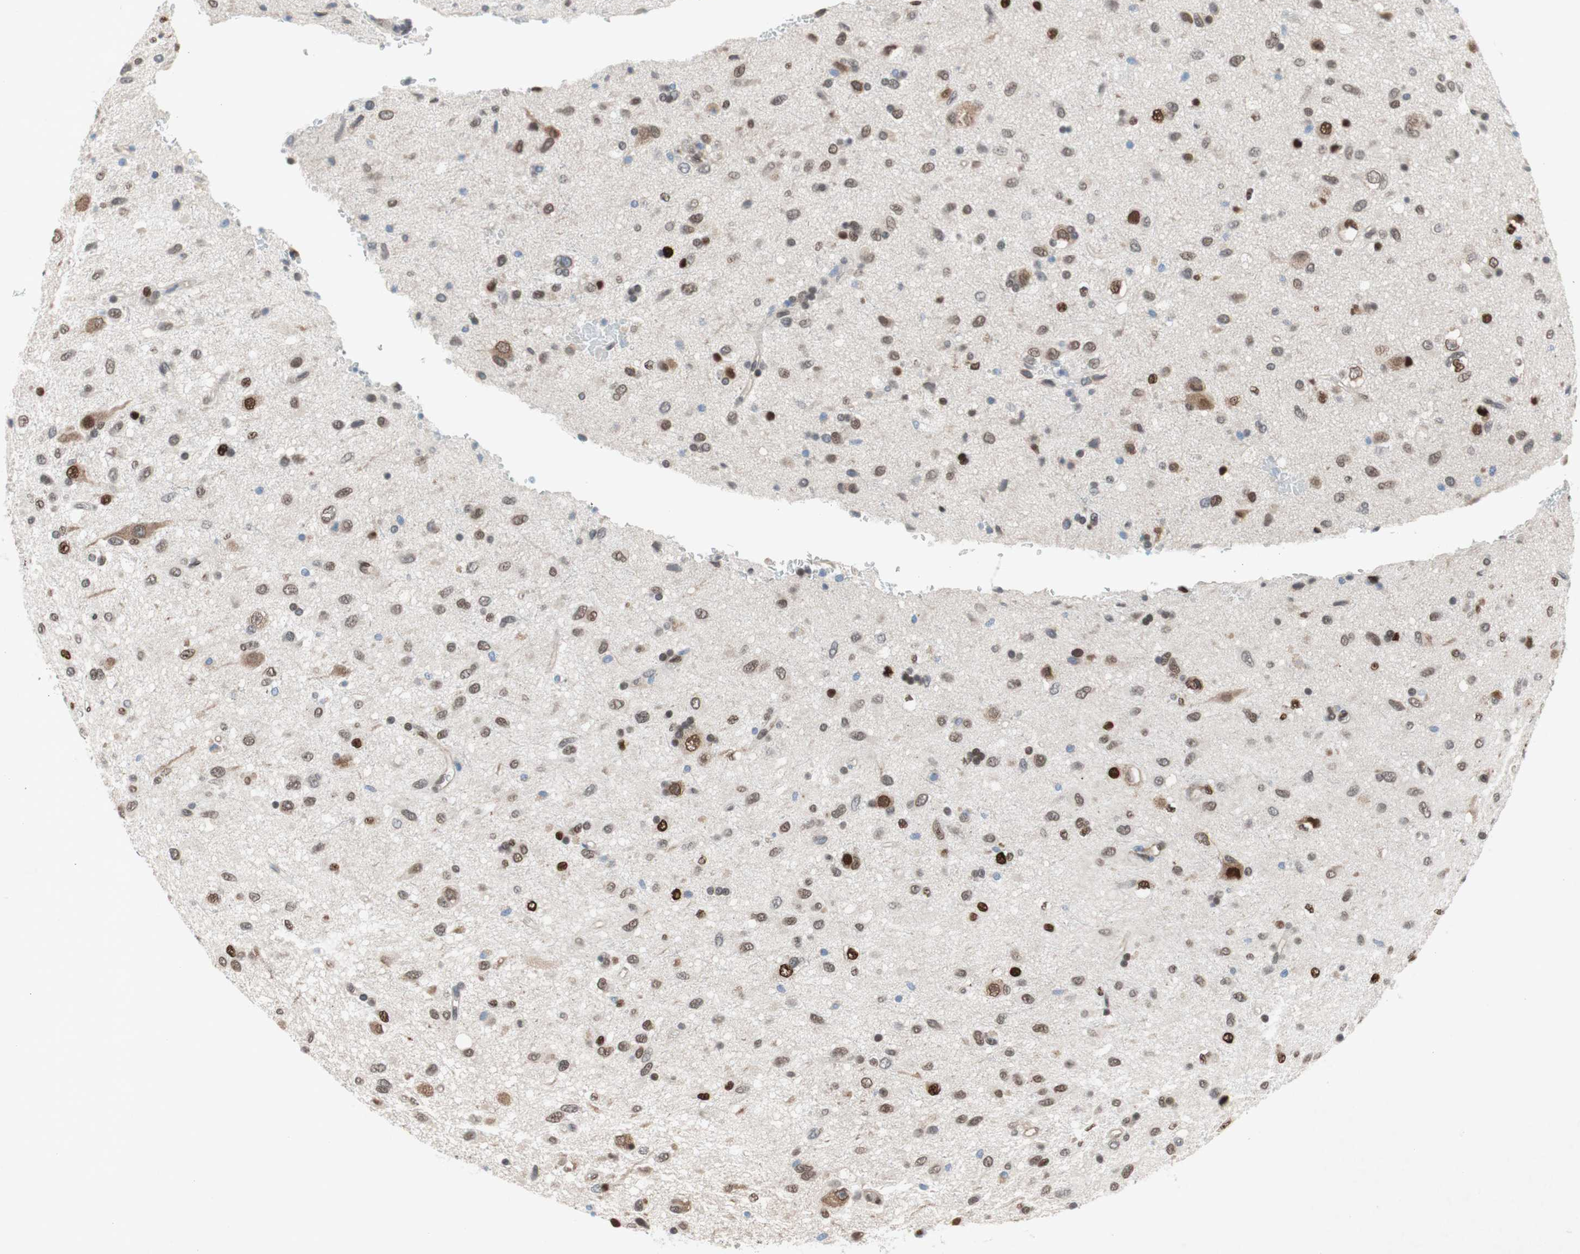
{"staining": {"intensity": "strong", "quantity": "25%-75%", "location": "cytoplasmic/membranous,nuclear"}, "tissue": "glioma", "cell_type": "Tumor cells", "image_type": "cancer", "snomed": [{"axis": "morphology", "description": "Glioma, malignant, Low grade"}, {"axis": "topography", "description": "Brain"}], "caption": "There is high levels of strong cytoplasmic/membranous and nuclear staining in tumor cells of glioma, as demonstrated by immunohistochemical staining (brown color).", "gene": "ARNT2", "patient": {"sex": "male", "age": 77}}